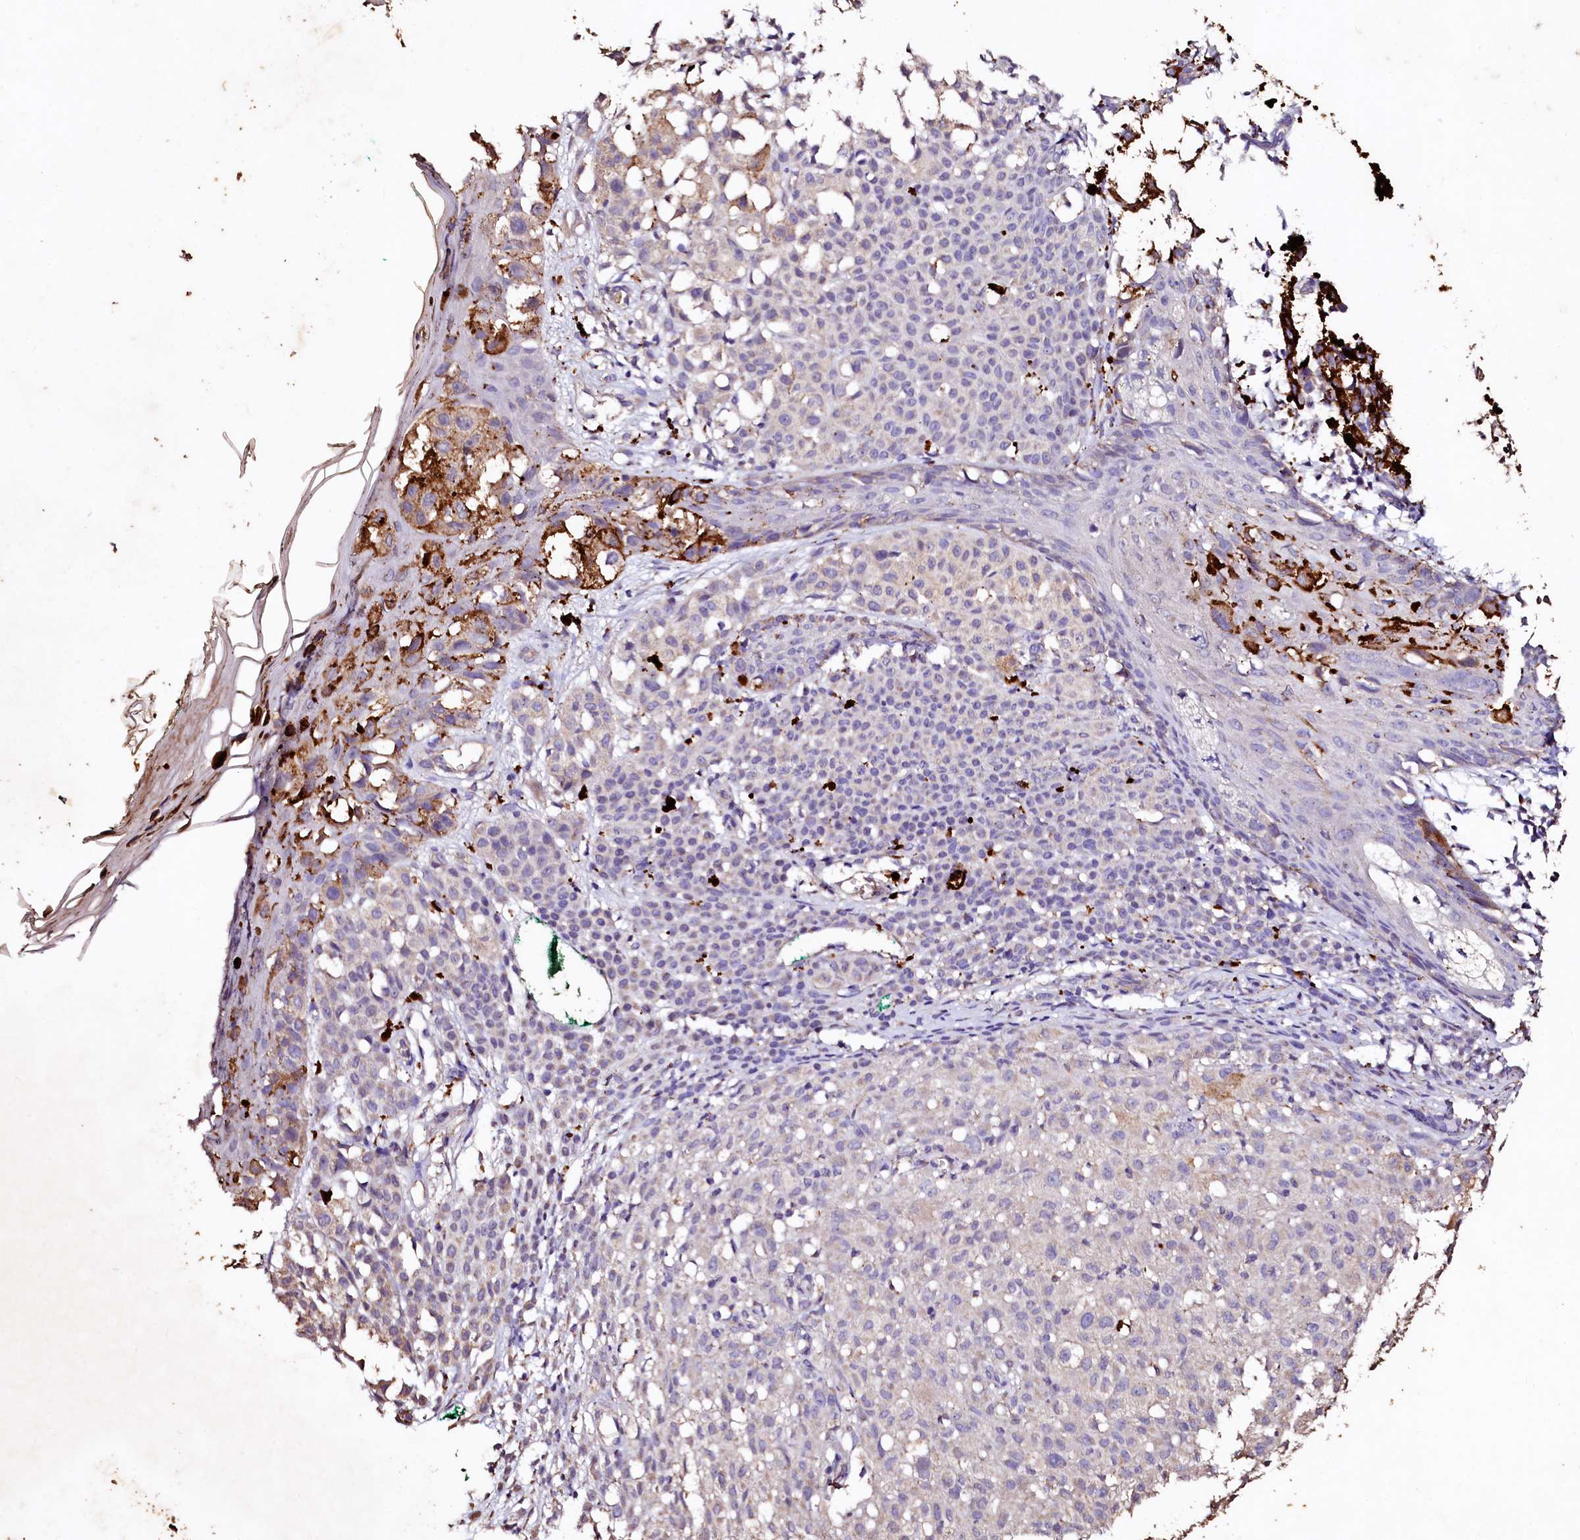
{"staining": {"intensity": "negative", "quantity": "none", "location": "none"}, "tissue": "melanoma", "cell_type": "Tumor cells", "image_type": "cancer", "snomed": [{"axis": "morphology", "description": "Malignant melanoma, NOS"}, {"axis": "topography", "description": "Skin of leg"}], "caption": "Image shows no significant protein positivity in tumor cells of malignant melanoma. (Stains: DAB immunohistochemistry with hematoxylin counter stain, Microscopy: brightfield microscopy at high magnification).", "gene": "VPS36", "patient": {"sex": "female", "age": 72}}